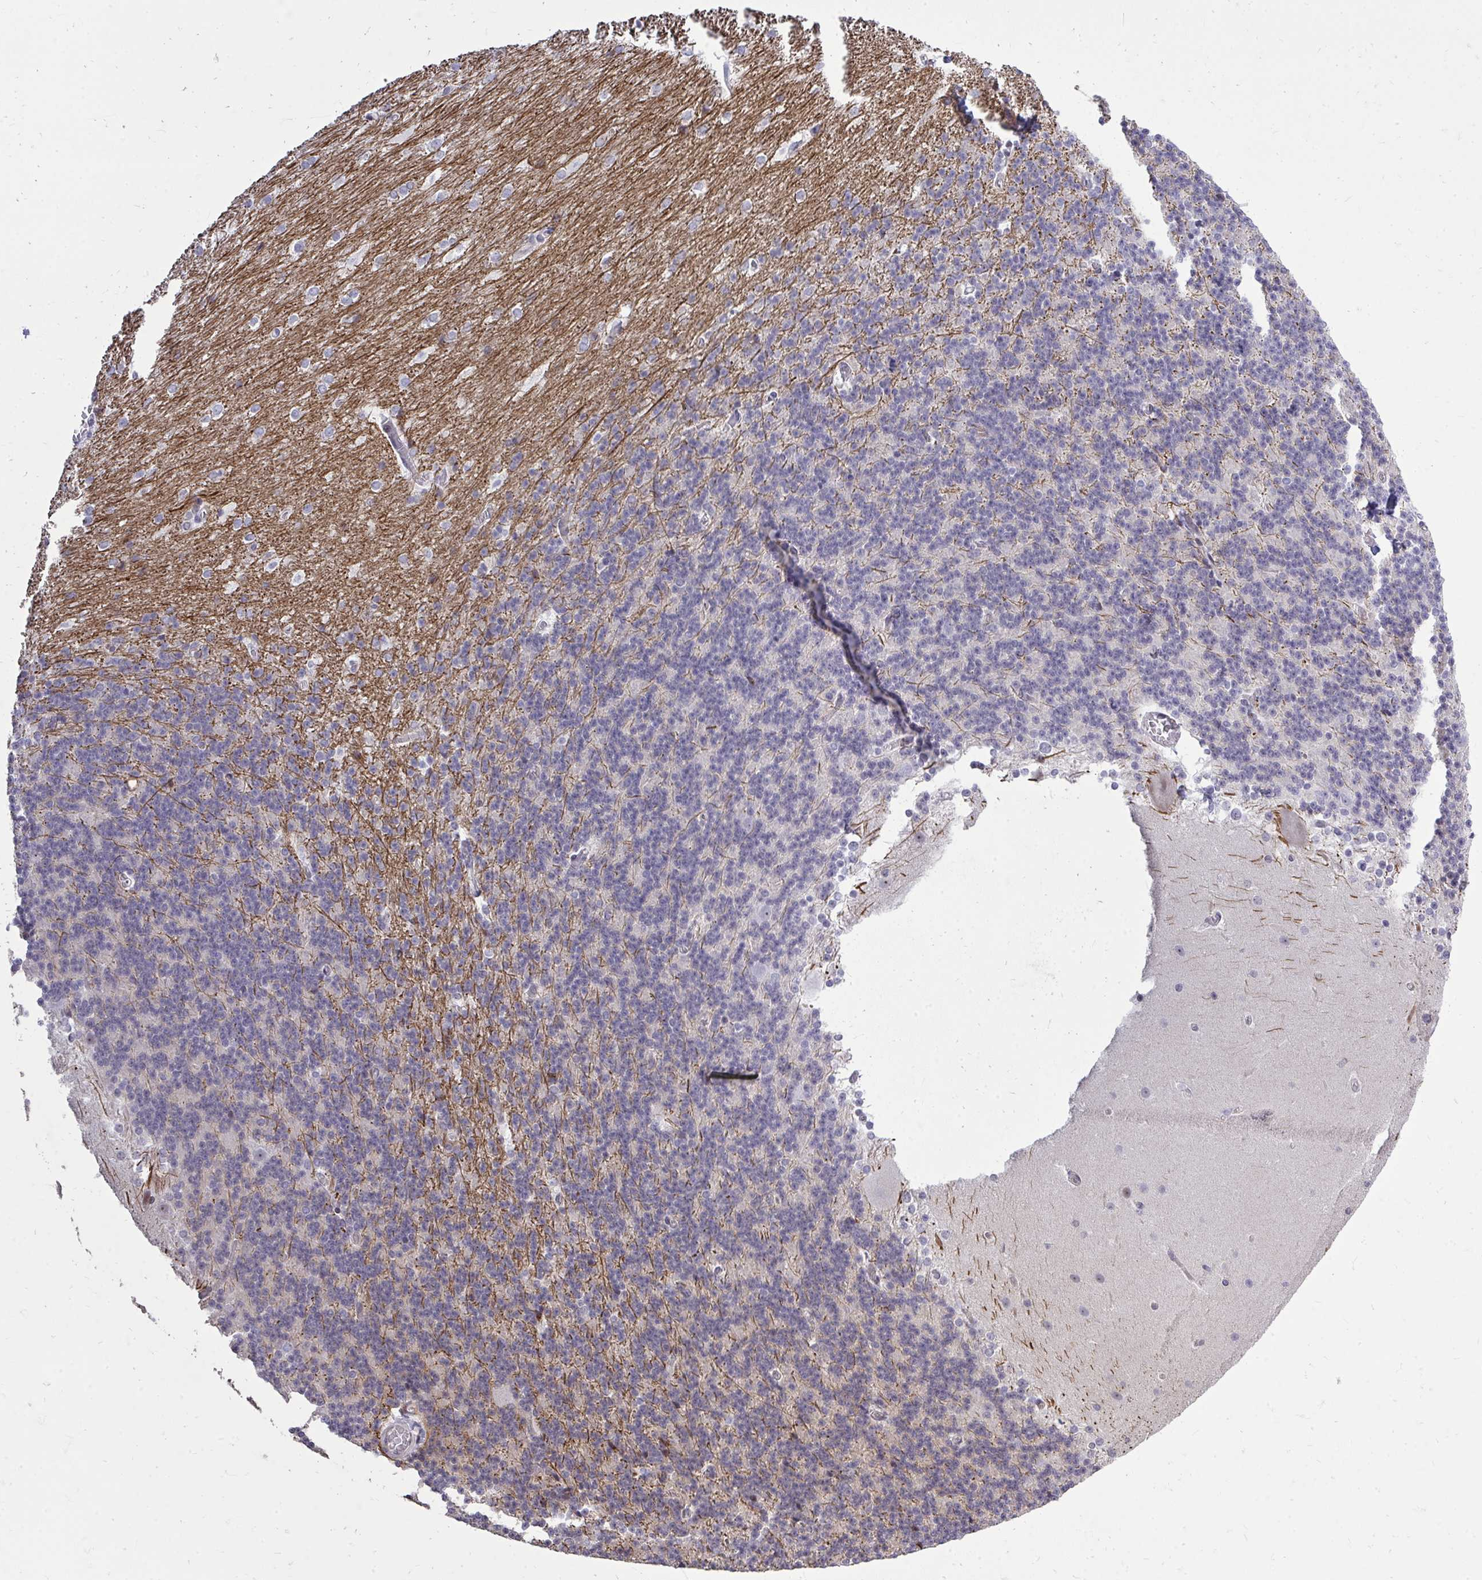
{"staining": {"intensity": "moderate", "quantity": "25%-75%", "location": "cytoplasmic/membranous"}, "tissue": "cerebellum", "cell_type": "Cells in granular layer", "image_type": "normal", "snomed": [{"axis": "morphology", "description": "Normal tissue, NOS"}, {"axis": "topography", "description": "Cerebellum"}], "caption": "A histopathology image of cerebellum stained for a protein shows moderate cytoplasmic/membranous brown staining in cells in granular layer.", "gene": "FOXN3", "patient": {"sex": "female", "age": 19}}